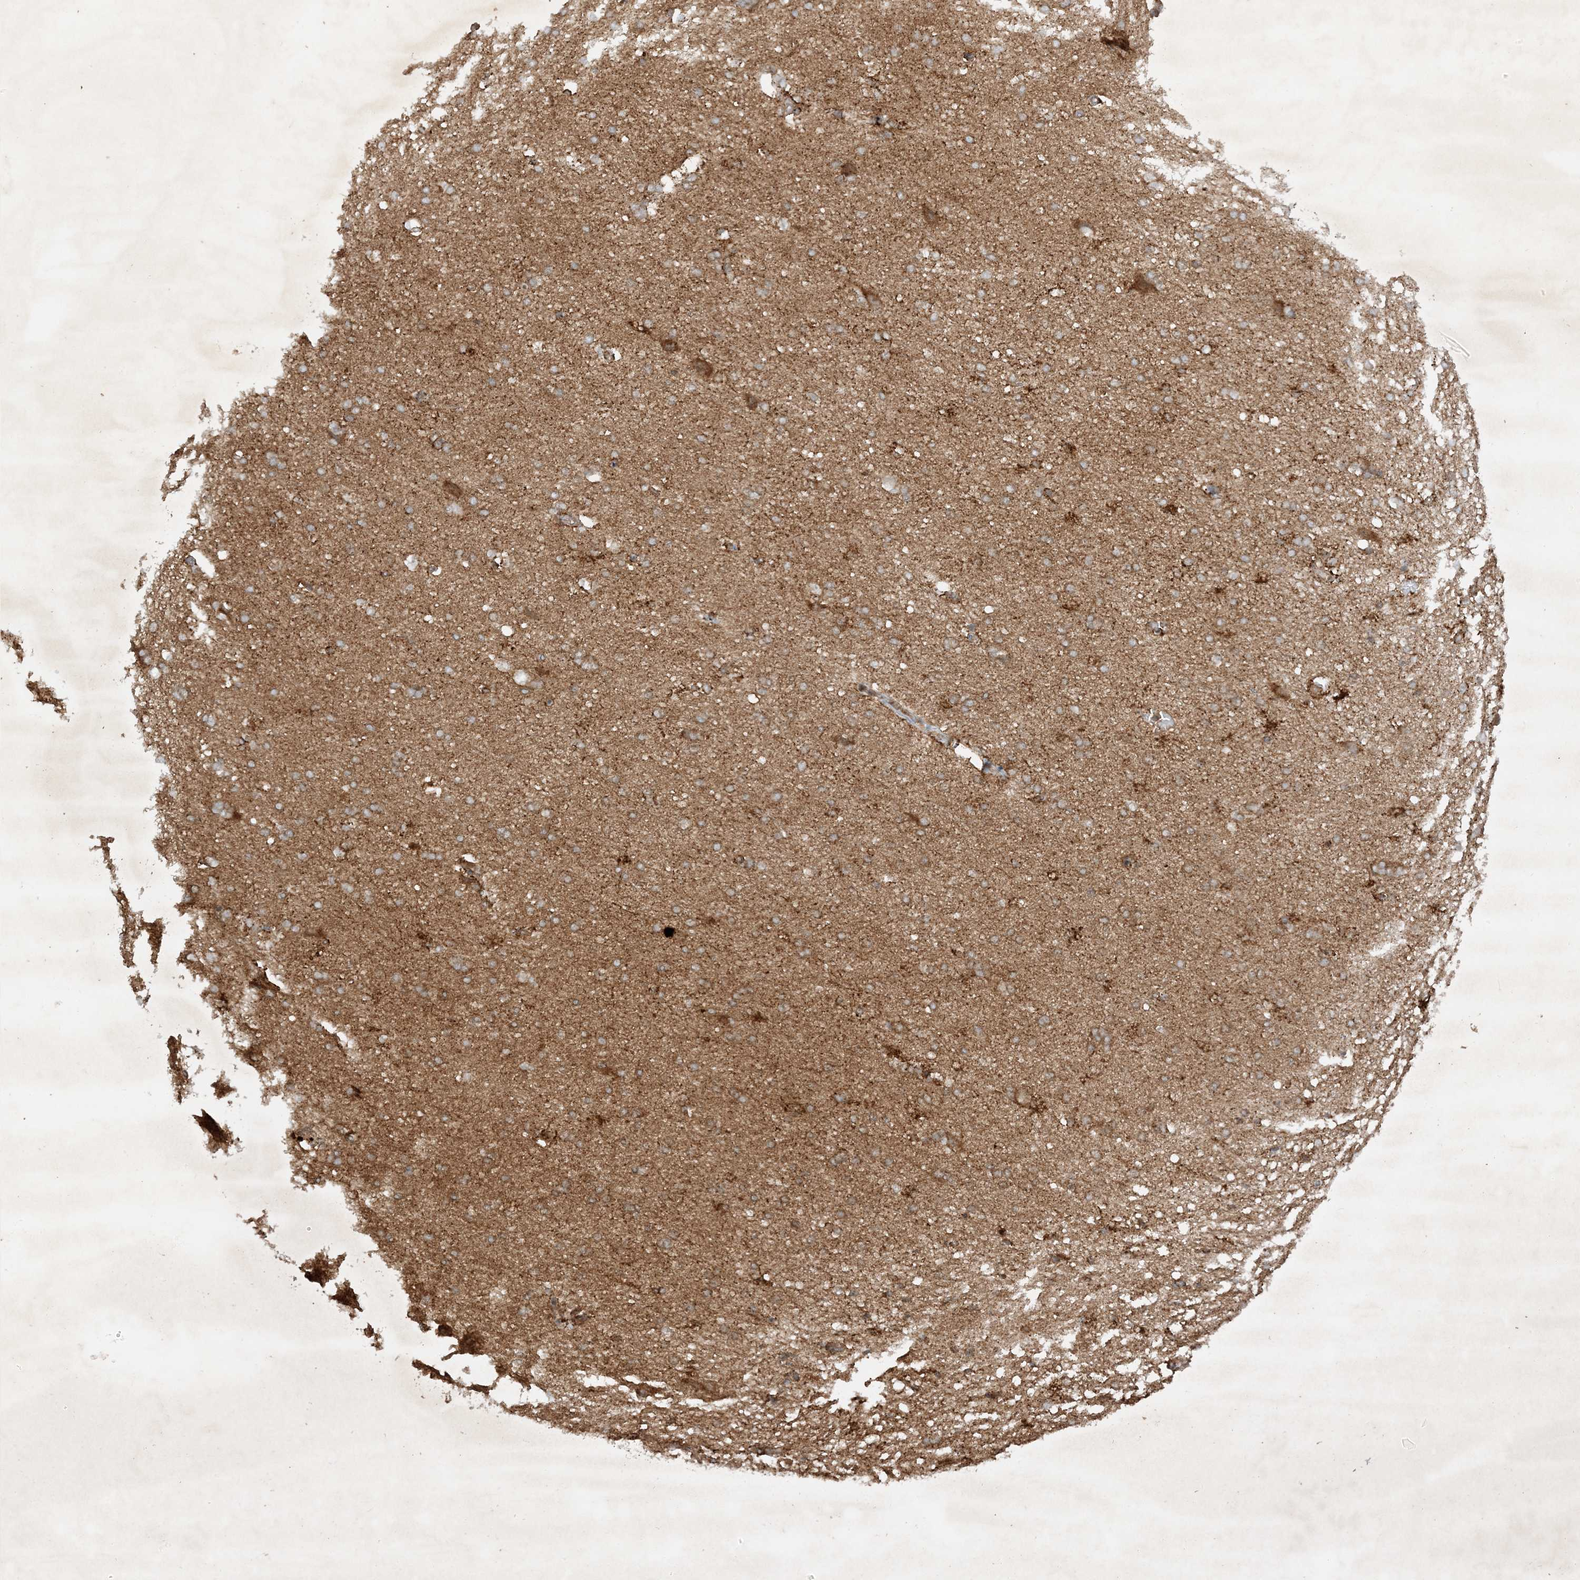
{"staining": {"intensity": "strong", "quantity": ">75%", "location": "cytoplasmic/membranous"}, "tissue": "cerebral cortex", "cell_type": "Endothelial cells", "image_type": "normal", "snomed": [{"axis": "morphology", "description": "Normal tissue, NOS"}, {"axis": "topography", "description": "Cerebral cortex"}], "caption": "IHC image of unremarkable human cerebral cortex stained for a protein (brown), which demonstrates high levels of strong cytoplasmic/membranous positivity in about >75% of endothelial cells.", "gene": "XRN1", "patient": {"sex": "male", "age": 62}}